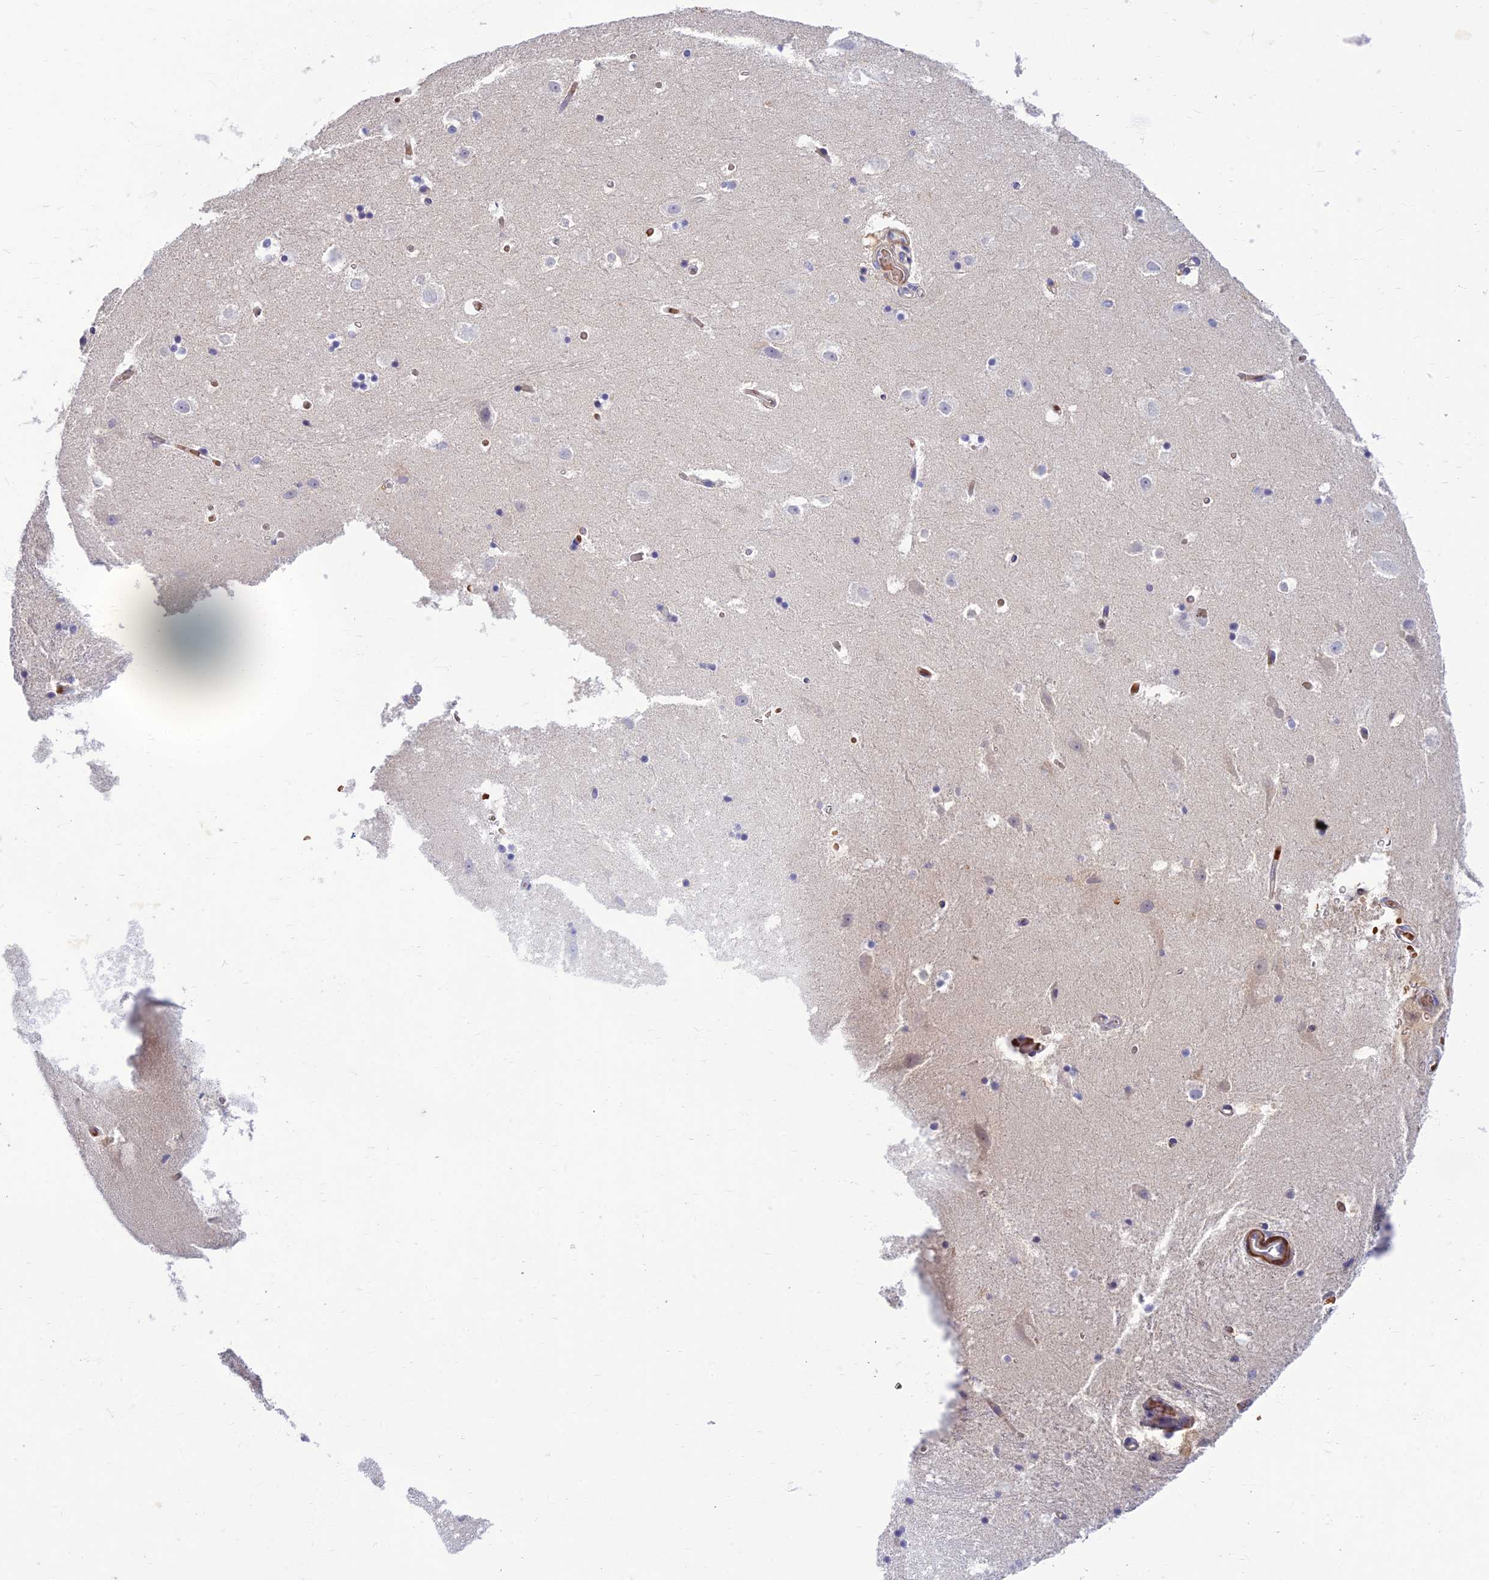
{"staining": {"intensity": "negative", "quantity": "none", "location": "none"}, "tissue": "hippocampus", "cell_type": "Glial cells", "image_type": "normal", "snomed": [{"axis": "morphology", "description": "Normal tissue, NOS"}, {"axis": "topography", "description": "Hippocampus"}], "caption": "Photomicrograph shows no significant protein expression in glial cells of benign hippocampus. (Stains: DAB (3,3'-diaminobenzidine) immunohistochemistry with hematoxylin counter stain, Microscopy: brightfield microscopy at high magnification).", "gene": "CLIP4", "patient": {"sex": "female", "age": 52}}